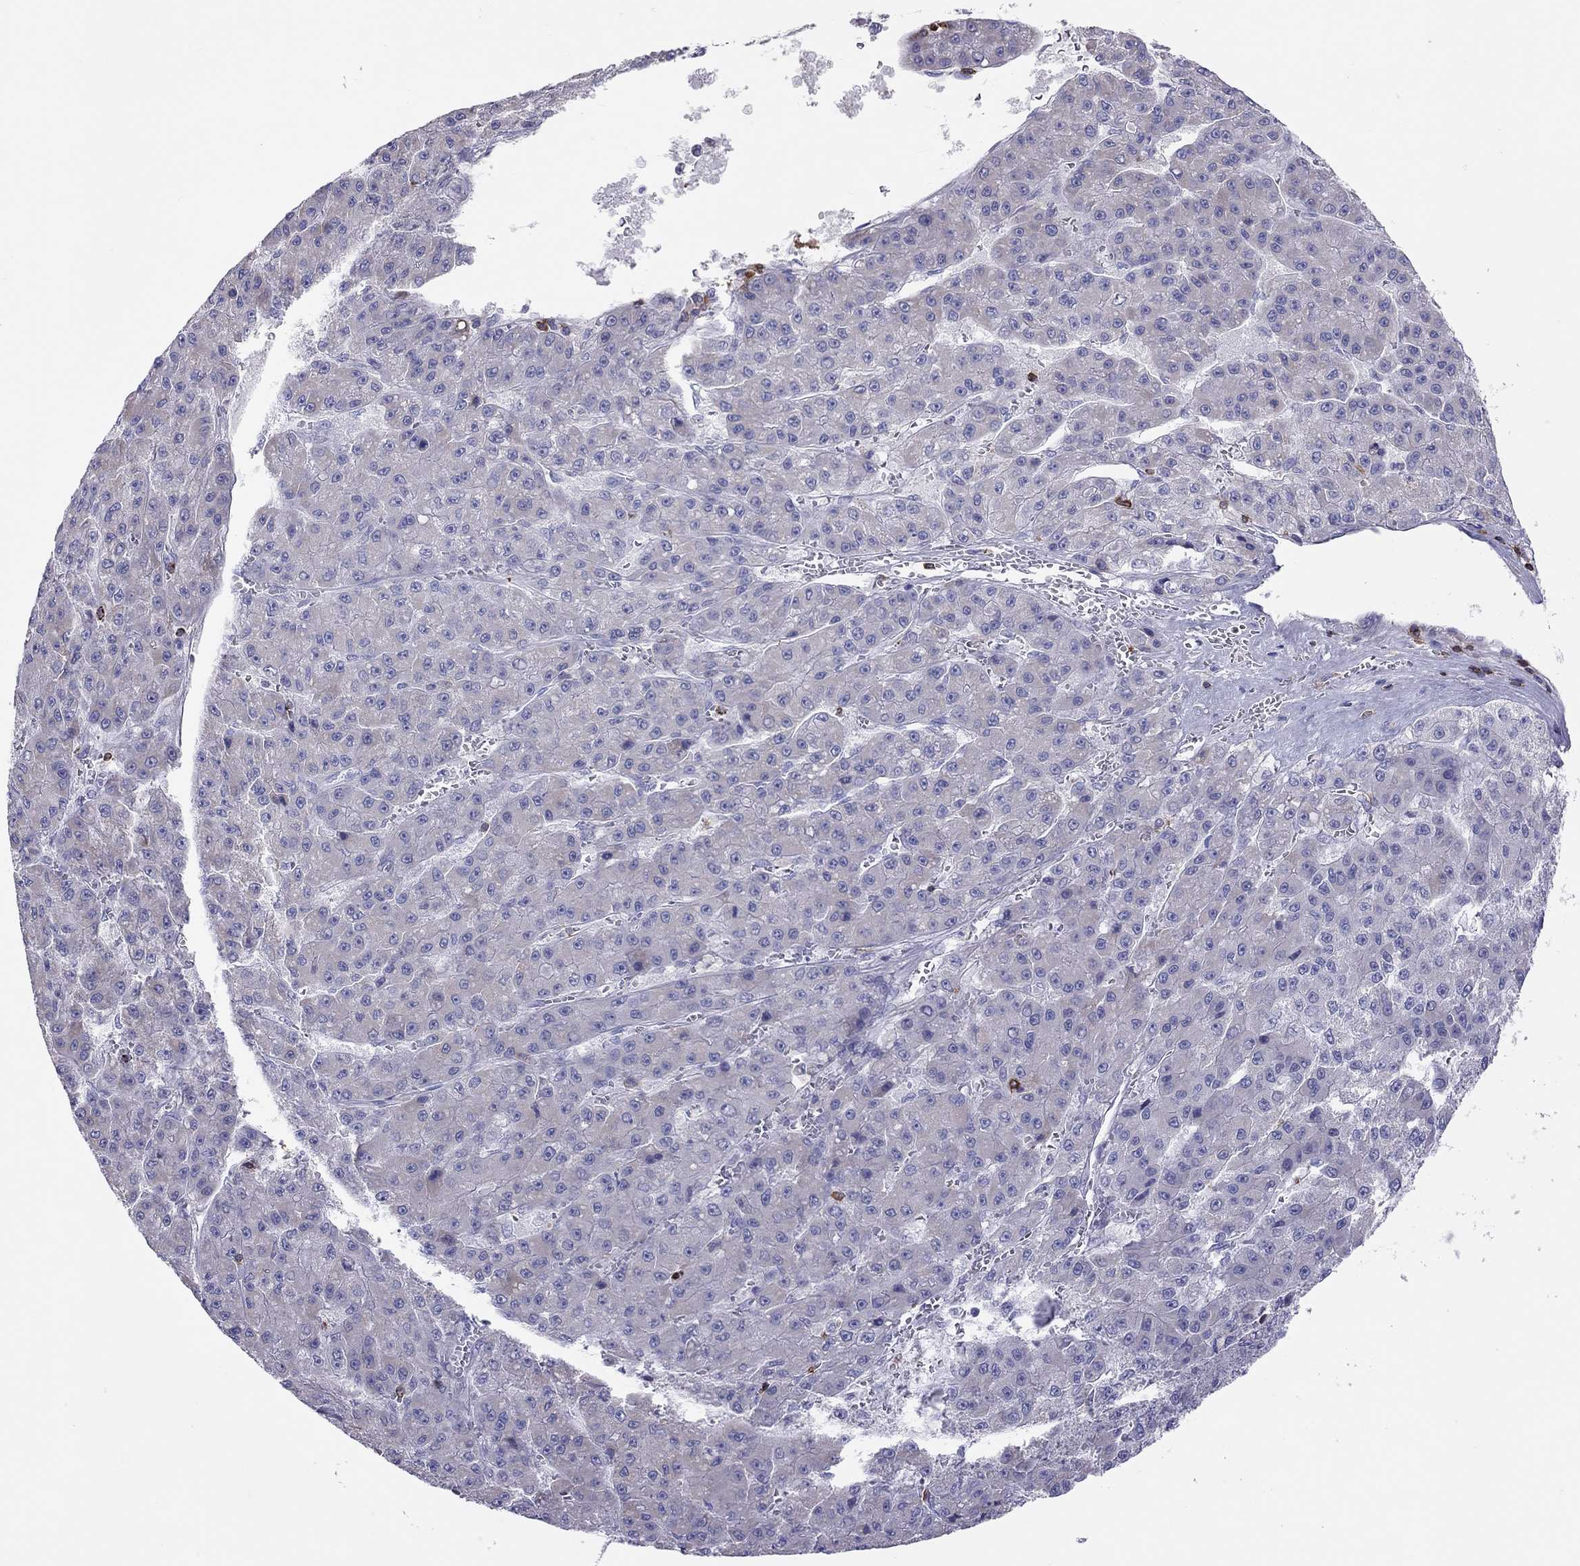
{"staining": {"intensity": "negative", "quantity": "none", "location": "none"}, "tissue": "liver cancer", "cell_type": "Tumor cells", "image_type": "cancer", "snomed": [{"axis": "morphology", "description": "Carcinoma, Hepatocellular, NOS"}, {"axis": "topography", "description": "Liver"}], "caption": "Tumor cells are negative for protein expression in human hepatocellular carcinoma (liver).", "gene": "MND1", "patient": {"sex": "male", "age": 70}}